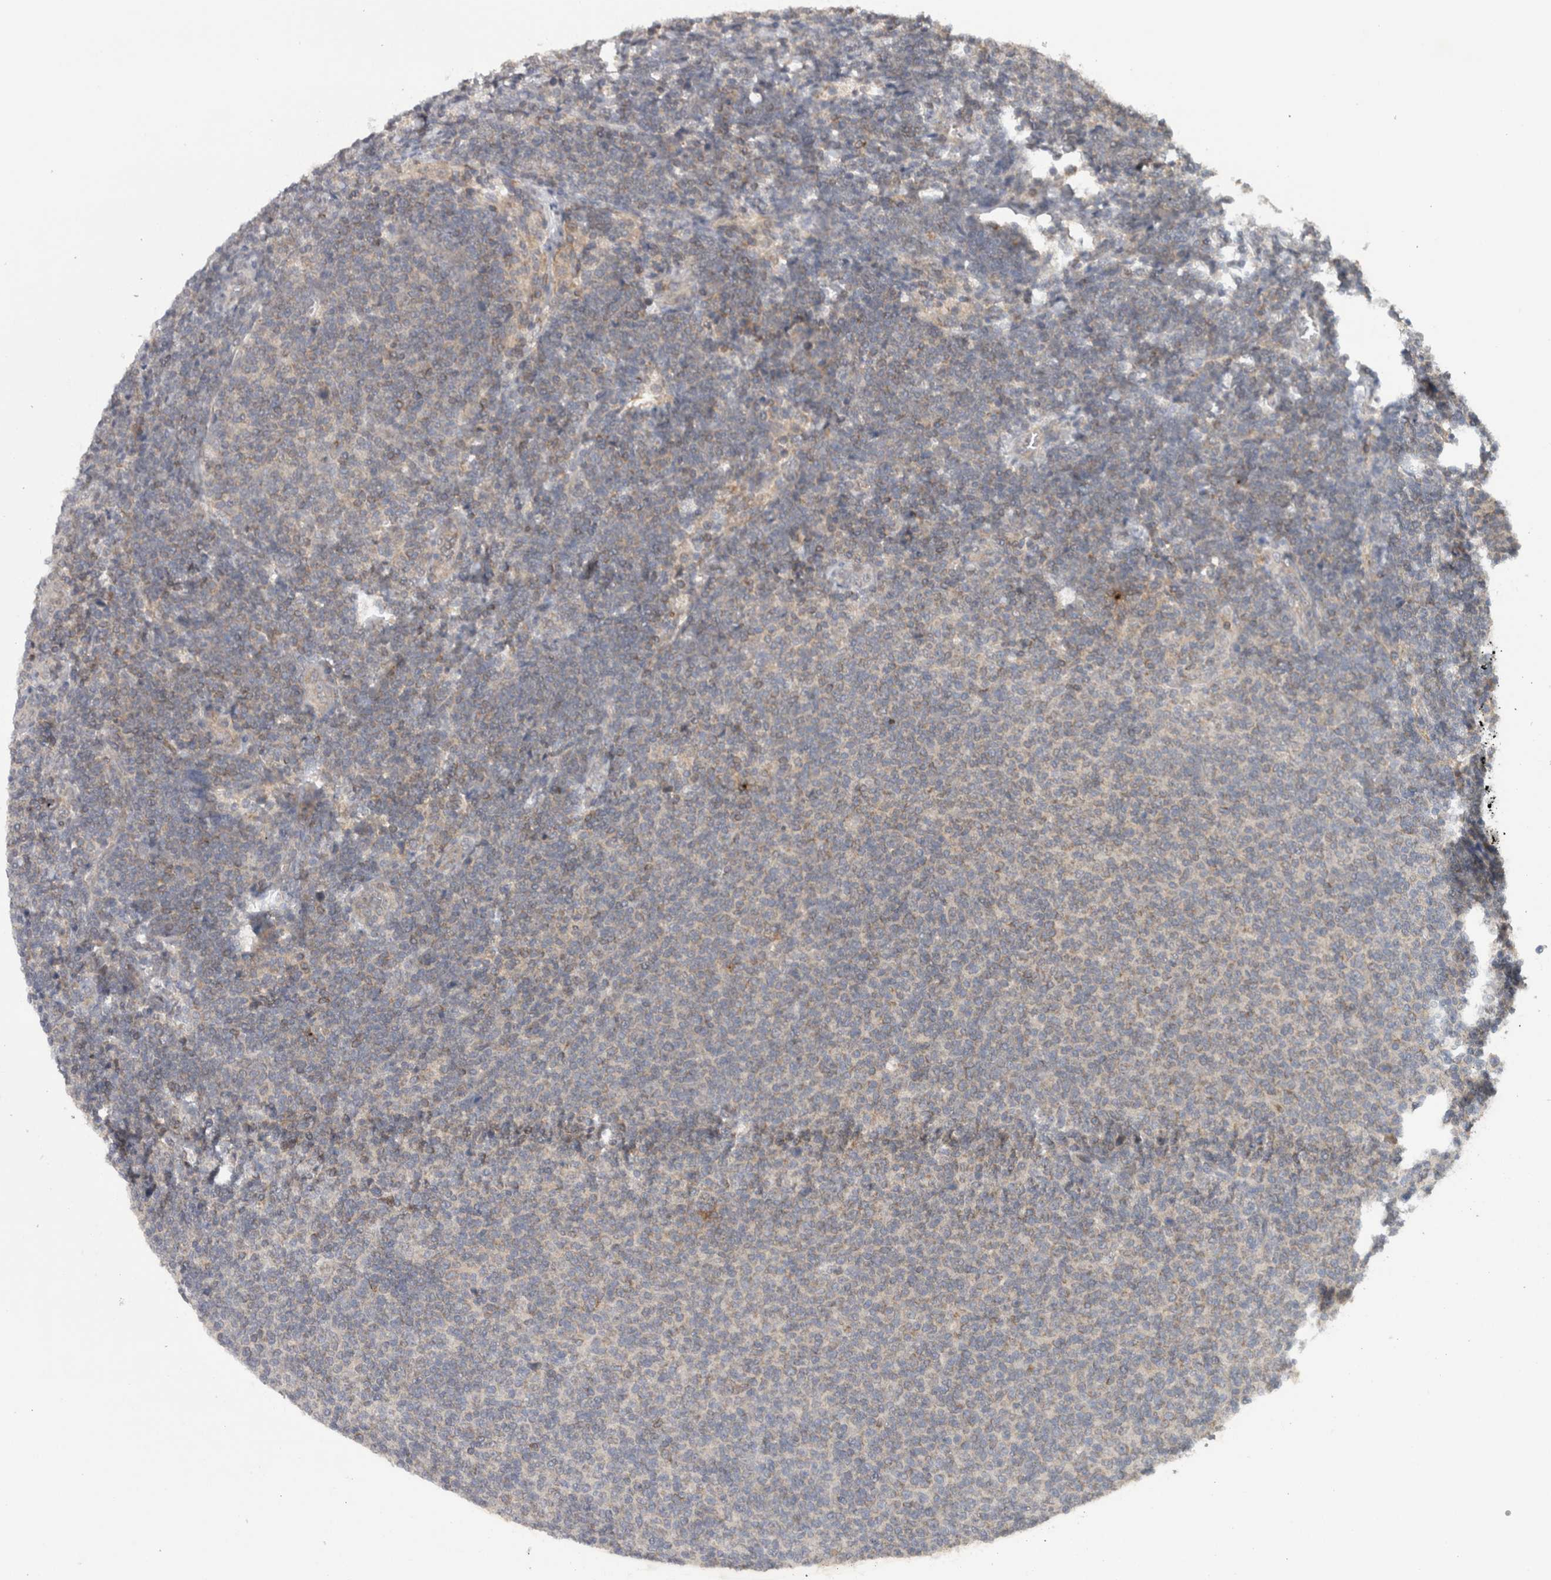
{"staining": {"intensity": "negative", "quantity": "none", "location": "none"}, "tissue": "lymphoma", "cell_type": "Tumor cells", "image_type": "cancer", "snomed": [{"axis": "morphology", "description": "Malignant lymphoma, non-Hodgkin's type, Low grade"}, {"axis": "topography", "description": "Lymph node"}], "caption": "Immunohistochemical staining of human low-grade malignant lymphoma, non-Hodgkin's type demonstrates no significant positivity in tumor cells.", "gene": "HMOX2", "patient": {"sex": "male", "age": 66}}